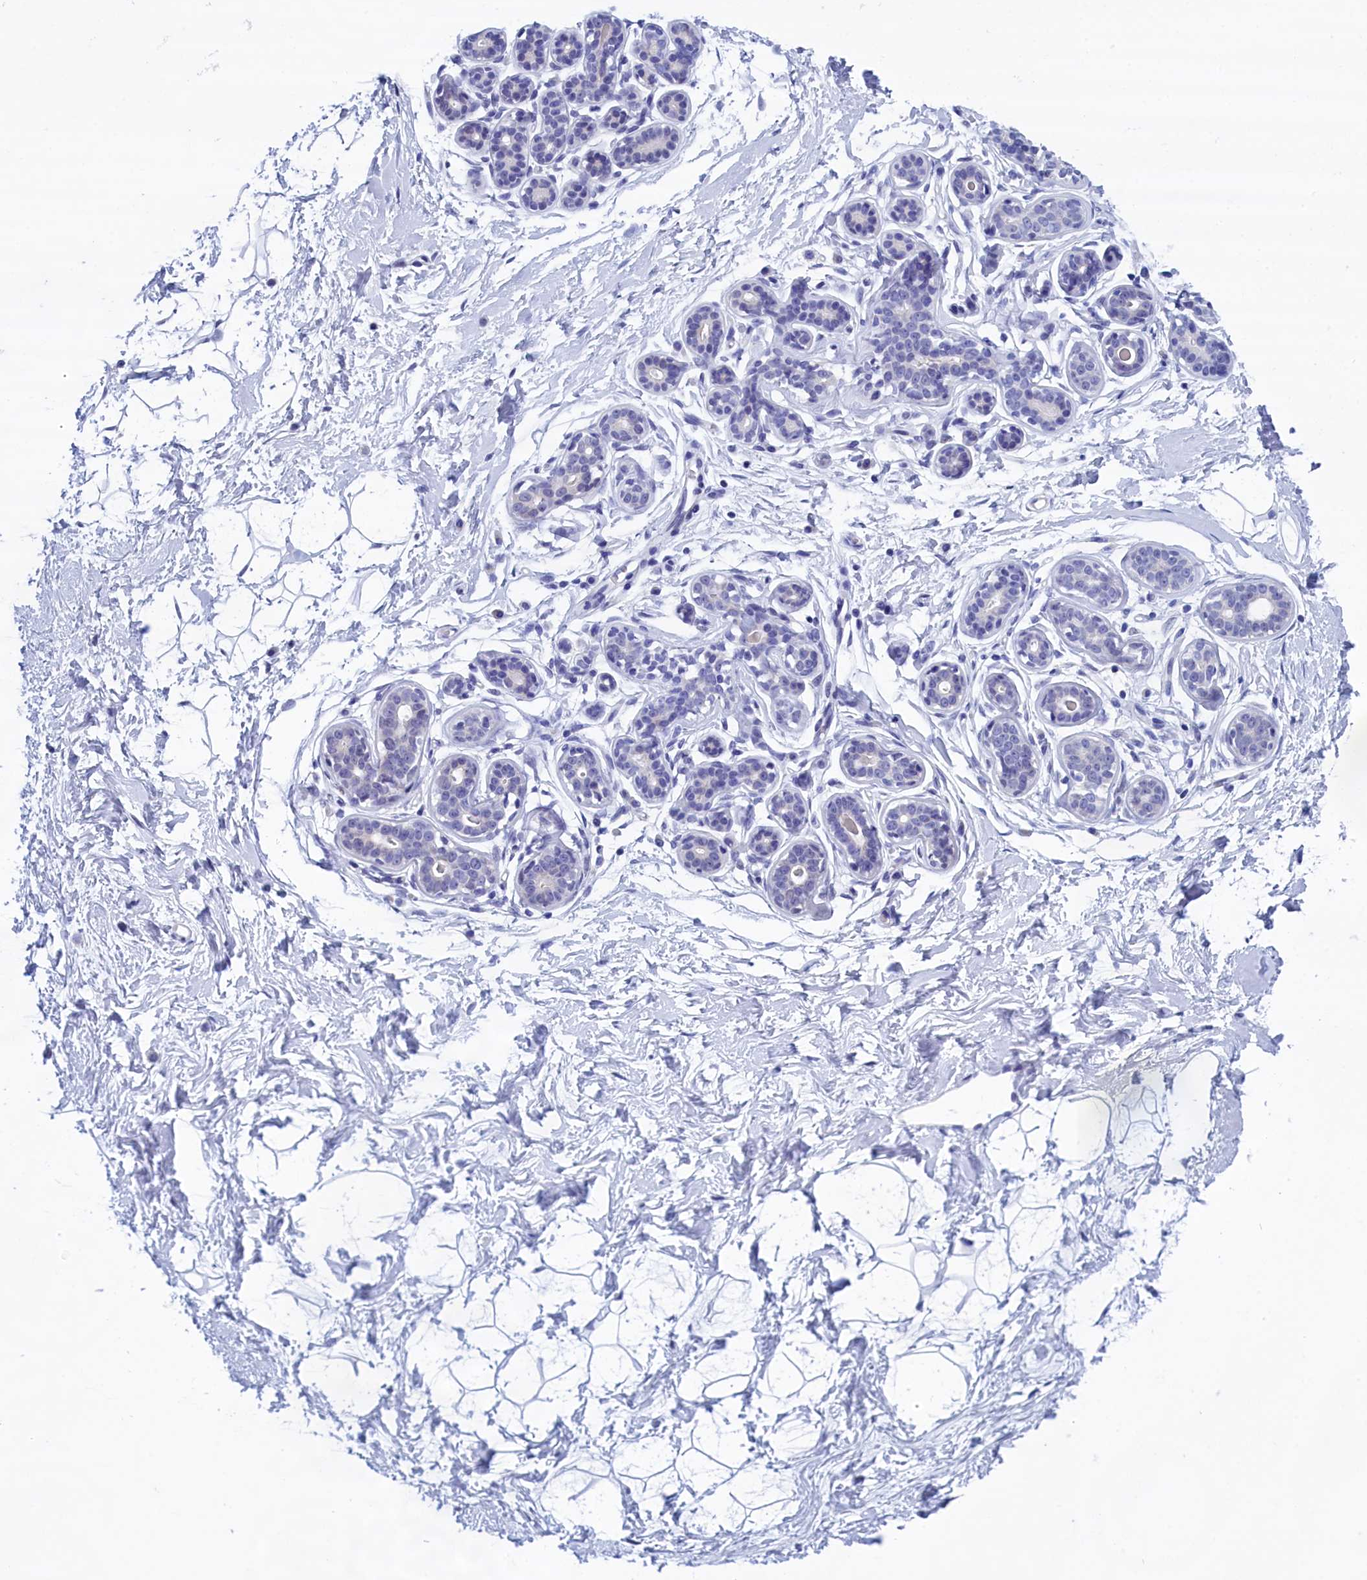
{"staining": {"intensity": "negative", "quantity": "none", "location": "none"}, "tissue": "breast", "cell_type": "Adipocytes", "image_type": "normal", "snomed": [{"axis": "morphology", "description": "Normal tissue, NOS"}, {"axis": "morphology", "description": "Adenoma, NOS"}, {"axis": "topography", "description": "Breast"}], "caption": "IHC micrograph of normal human breast stained for a protein (brown), which reveals no staining in adipocytes. (DAB (3,3'-diaminobenzidine) immunohistochemistry with hematoxylin counter stain).", "gene": "WDR83", "patient": {"sex": "female", "age": 23}}